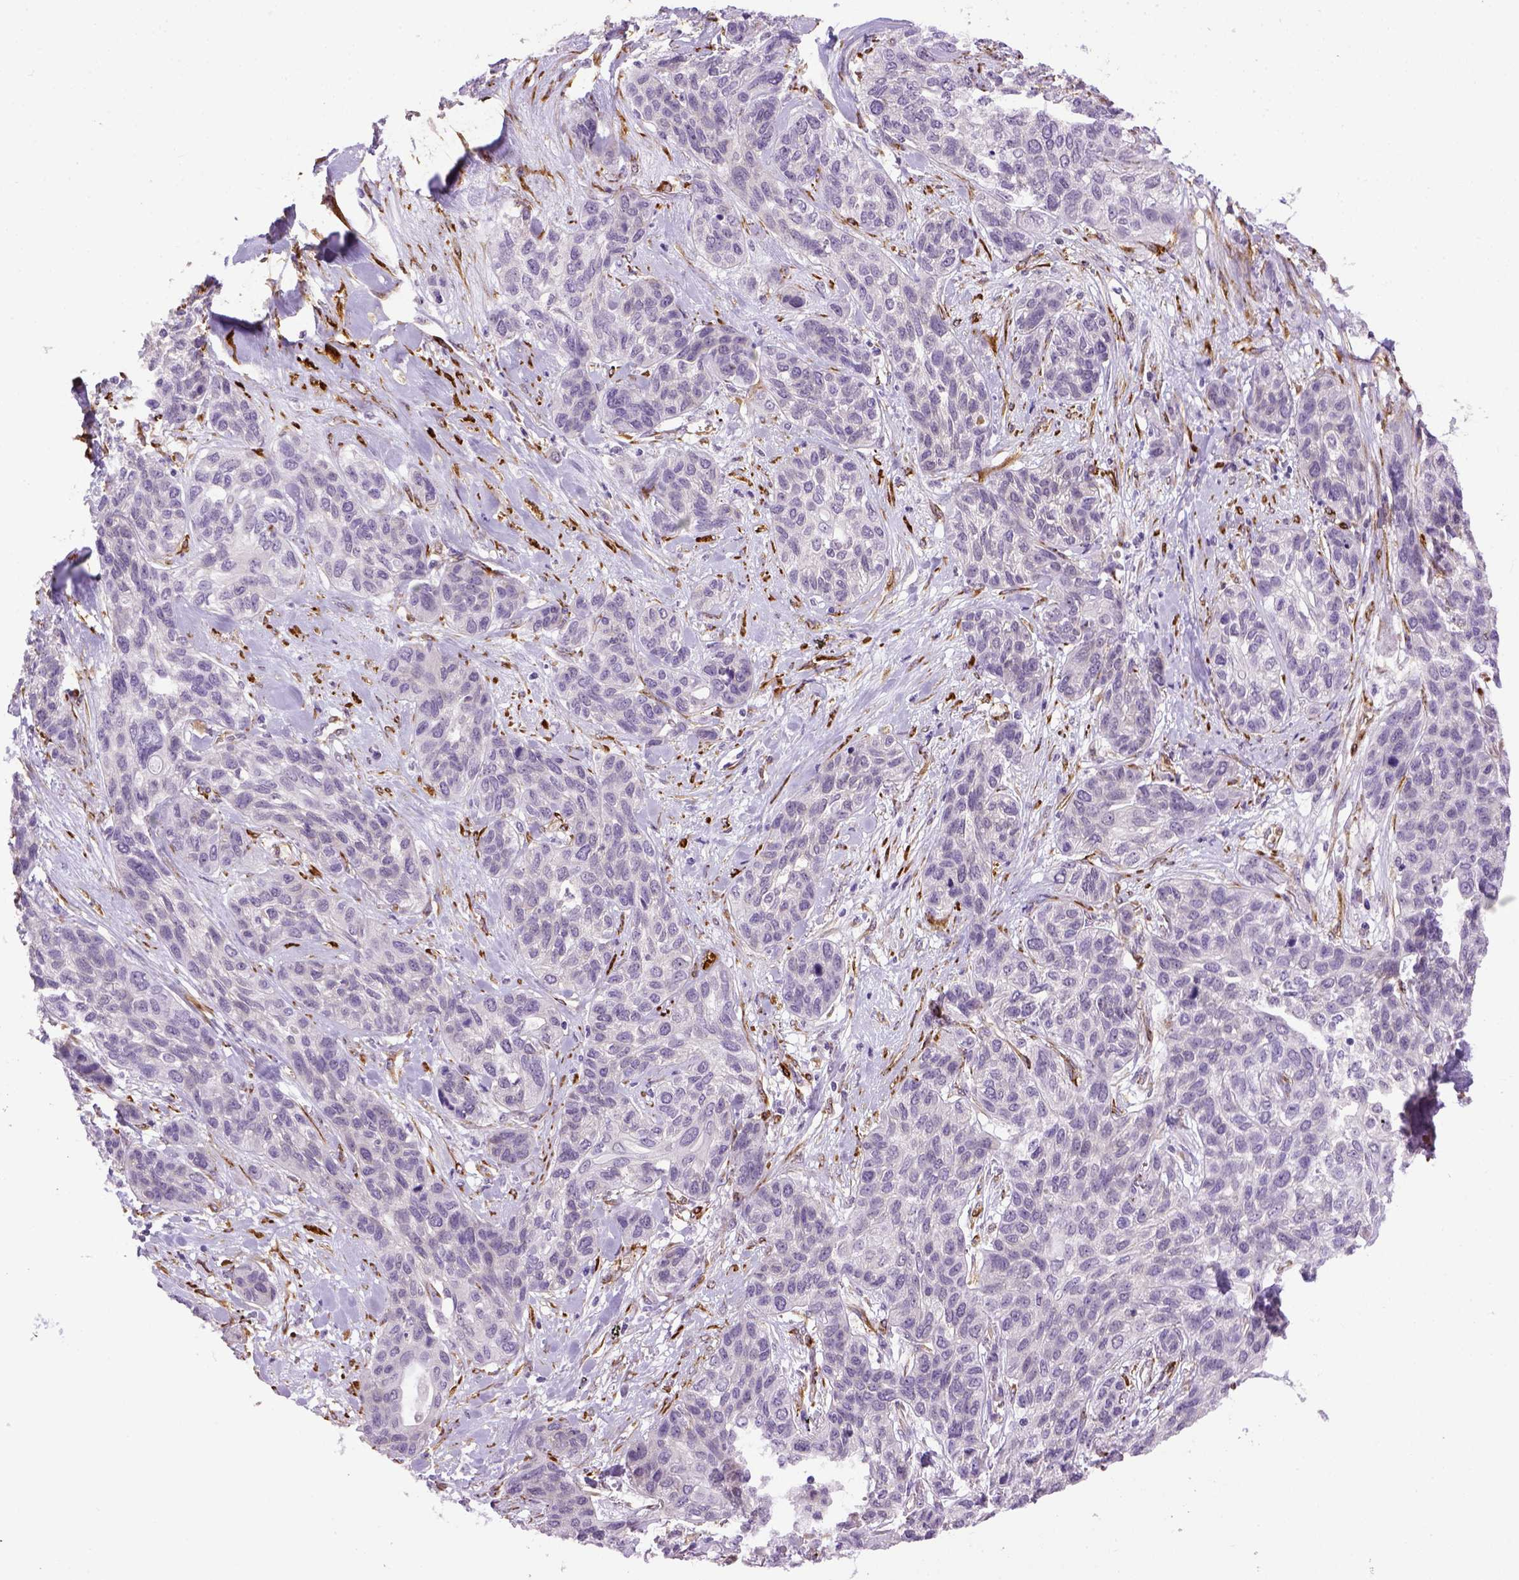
{"staining": {"intensity": "negative", "quantity": "none", "location": "none"}, "tissue": "lung cancer", "cell_type": "Tumor cells", "image_type": "cancer", "snomed": [{"axis": "morphology", "description": "Squamous cell carcinoma, NOS"}, {"axis": "topography", "description": "Lung"}], "caption": "A micrograph of human lung squamous cell carcinoma is negative for staining in tumor cells.", "gene": "KAZN", "patient": {"sex": "female", "age": 70}}